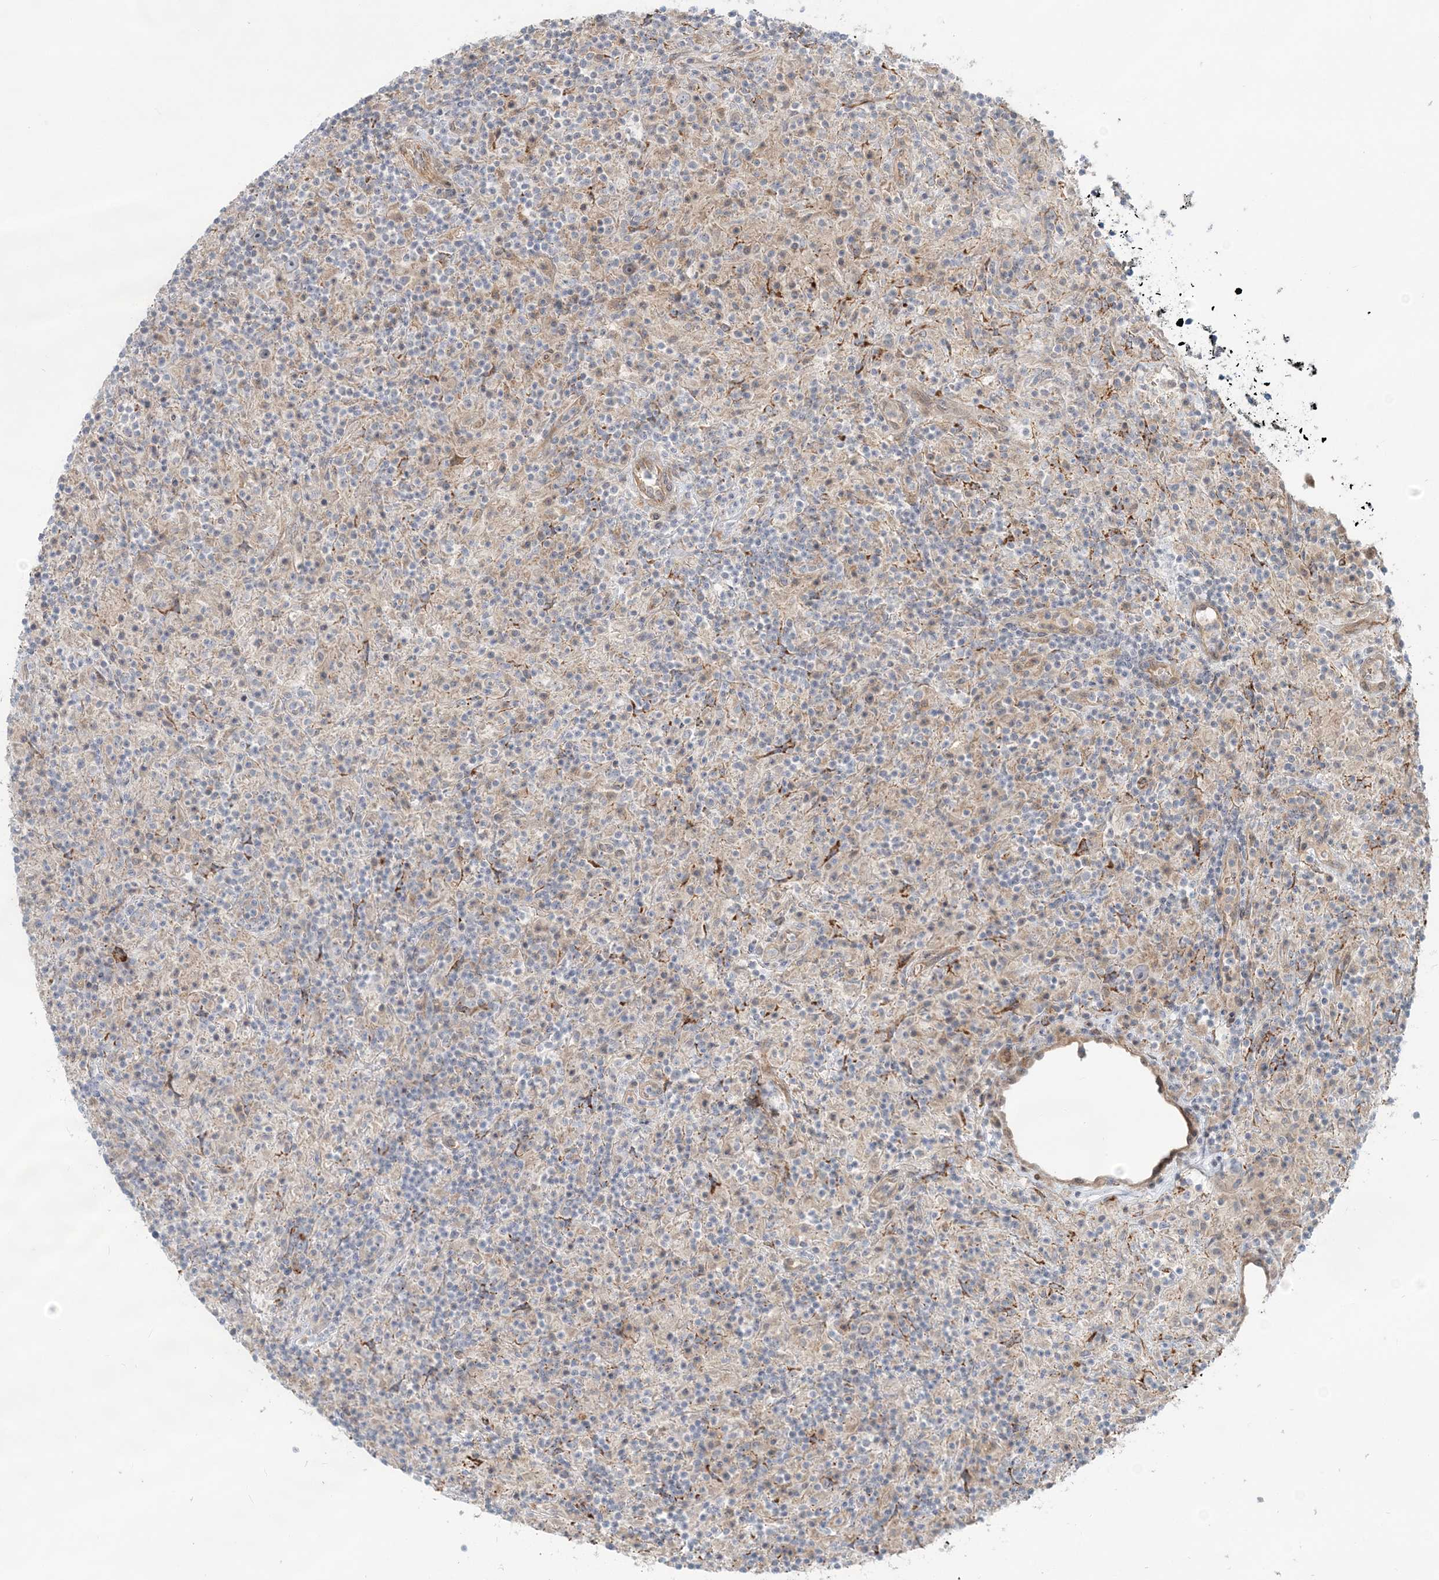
{"staining": {"intensity": "negative", "quantity": "none", "location": "none"}, "tissue": "lymphoma", "cell_type": "Tumor cells", "image_type": "cancer", "snomed": [{"axis": "morphology", "description": "Hodgkin's disease, NOS"}, {"axis": "topography", "description": "Lymph node"}], "caption": "DAB (3,3'-diaminobenzidine) immunohistochemical staining of Hodgkin's disease reveals no significant positivity in tumor cells.", "gene": "SH3PXD2A", "patient": {"sex": "male", "age": 70}}